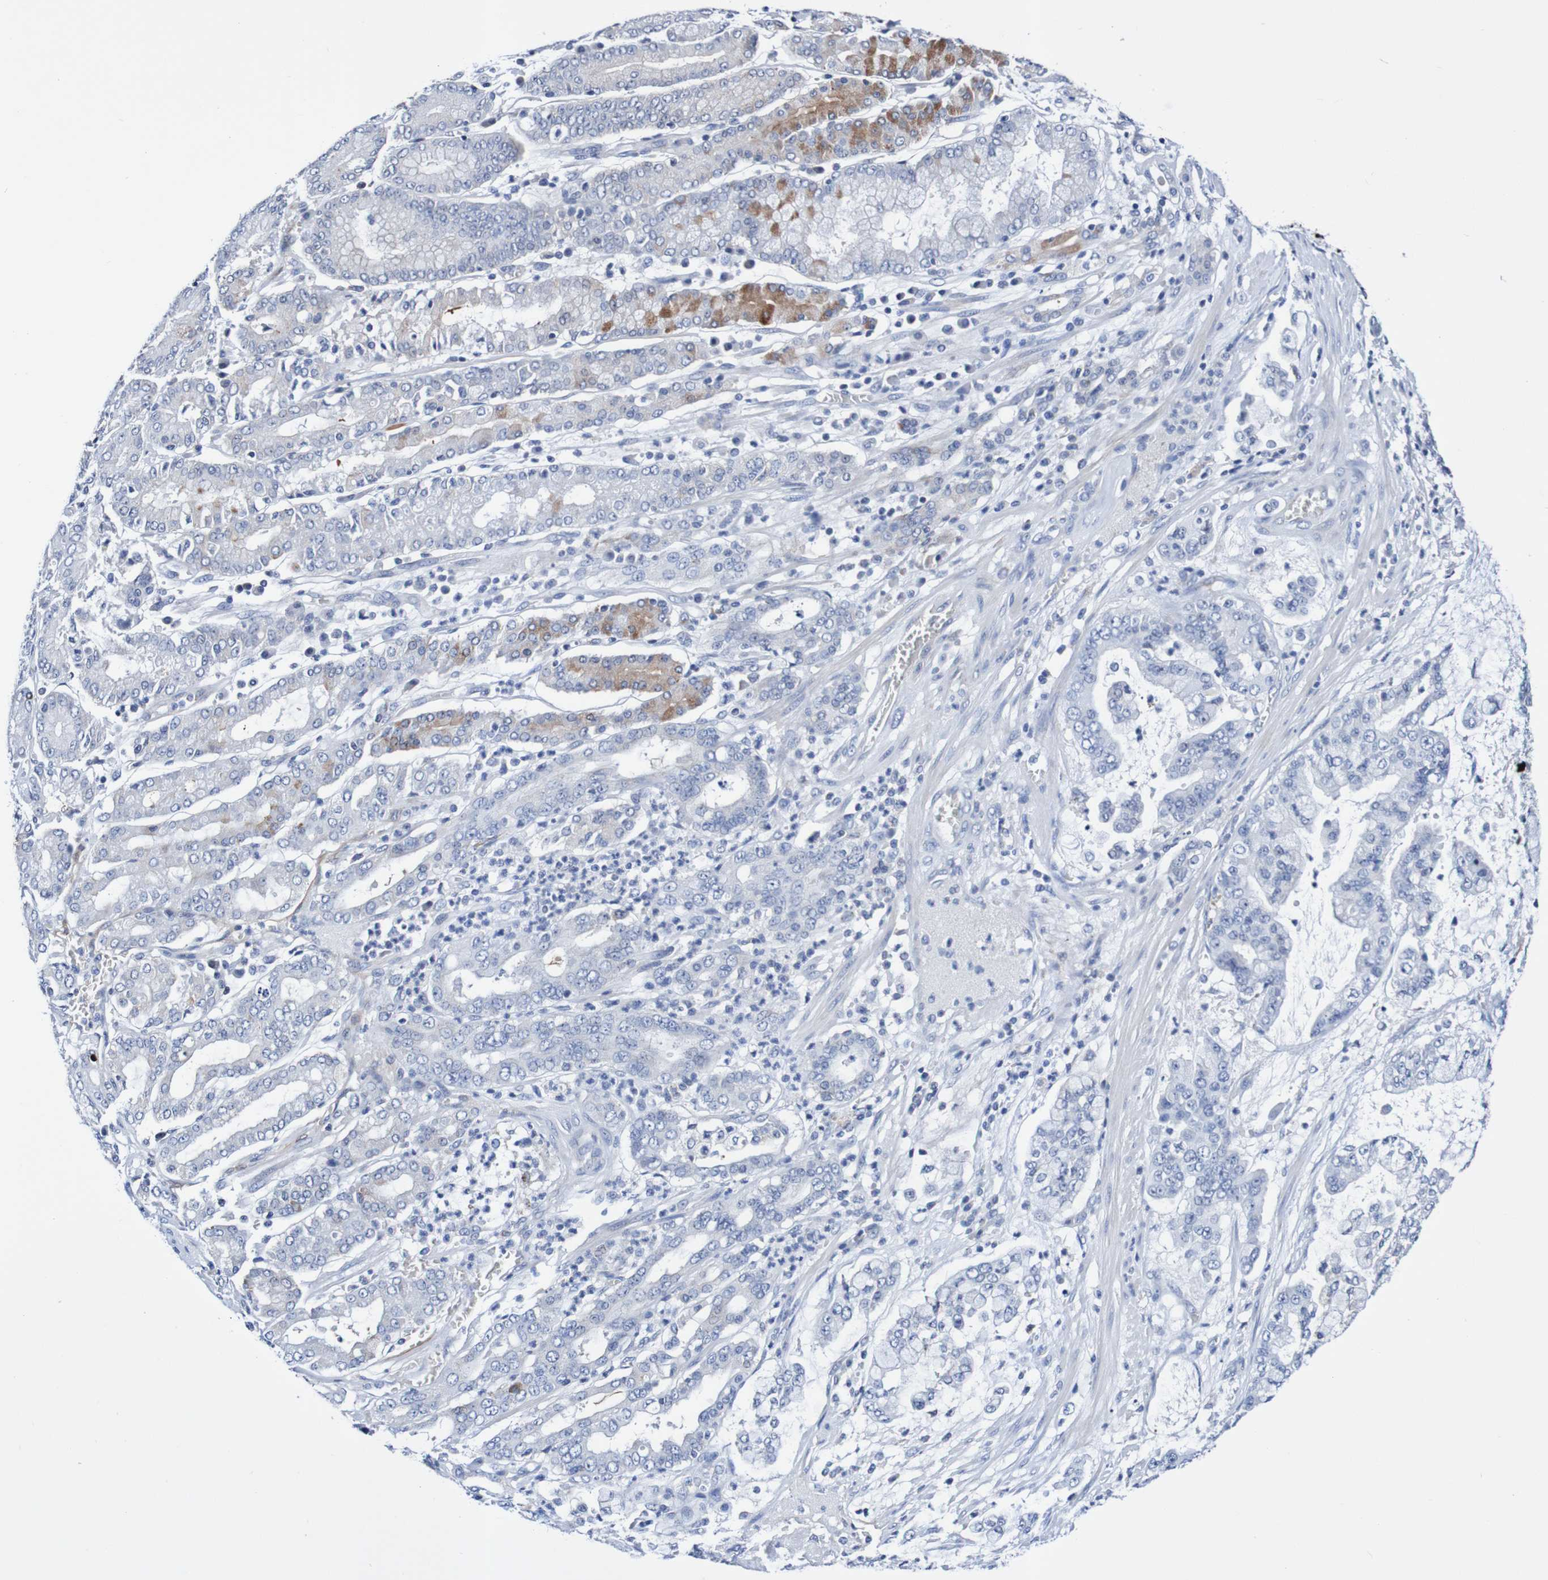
{"staining": {"intensity": "moderate", "quantity": "<25%", "location": "cytoplasmic/membranous"}, "tissue": "stomach cancer", "cell_type": "Tumor cells", "image_type": "cancer", "snomed": [{"axis": "morphology", "description": "Normal tissue, NOS"}, {"axis": "morphology", "description": "Adenocarcinoma, NOS"}, {"axis": "topography", "description": "Stomach, upper"}, {"axis": "topography", "description": "Stomach"}], "caption": "Stomach adenocarcinoma stained for a protein exhibits moderate cytoplasmic/membranous positivity in tumor cells.", "gene": "SEZ6", "patient": {"sex": "male", "age": 76}}